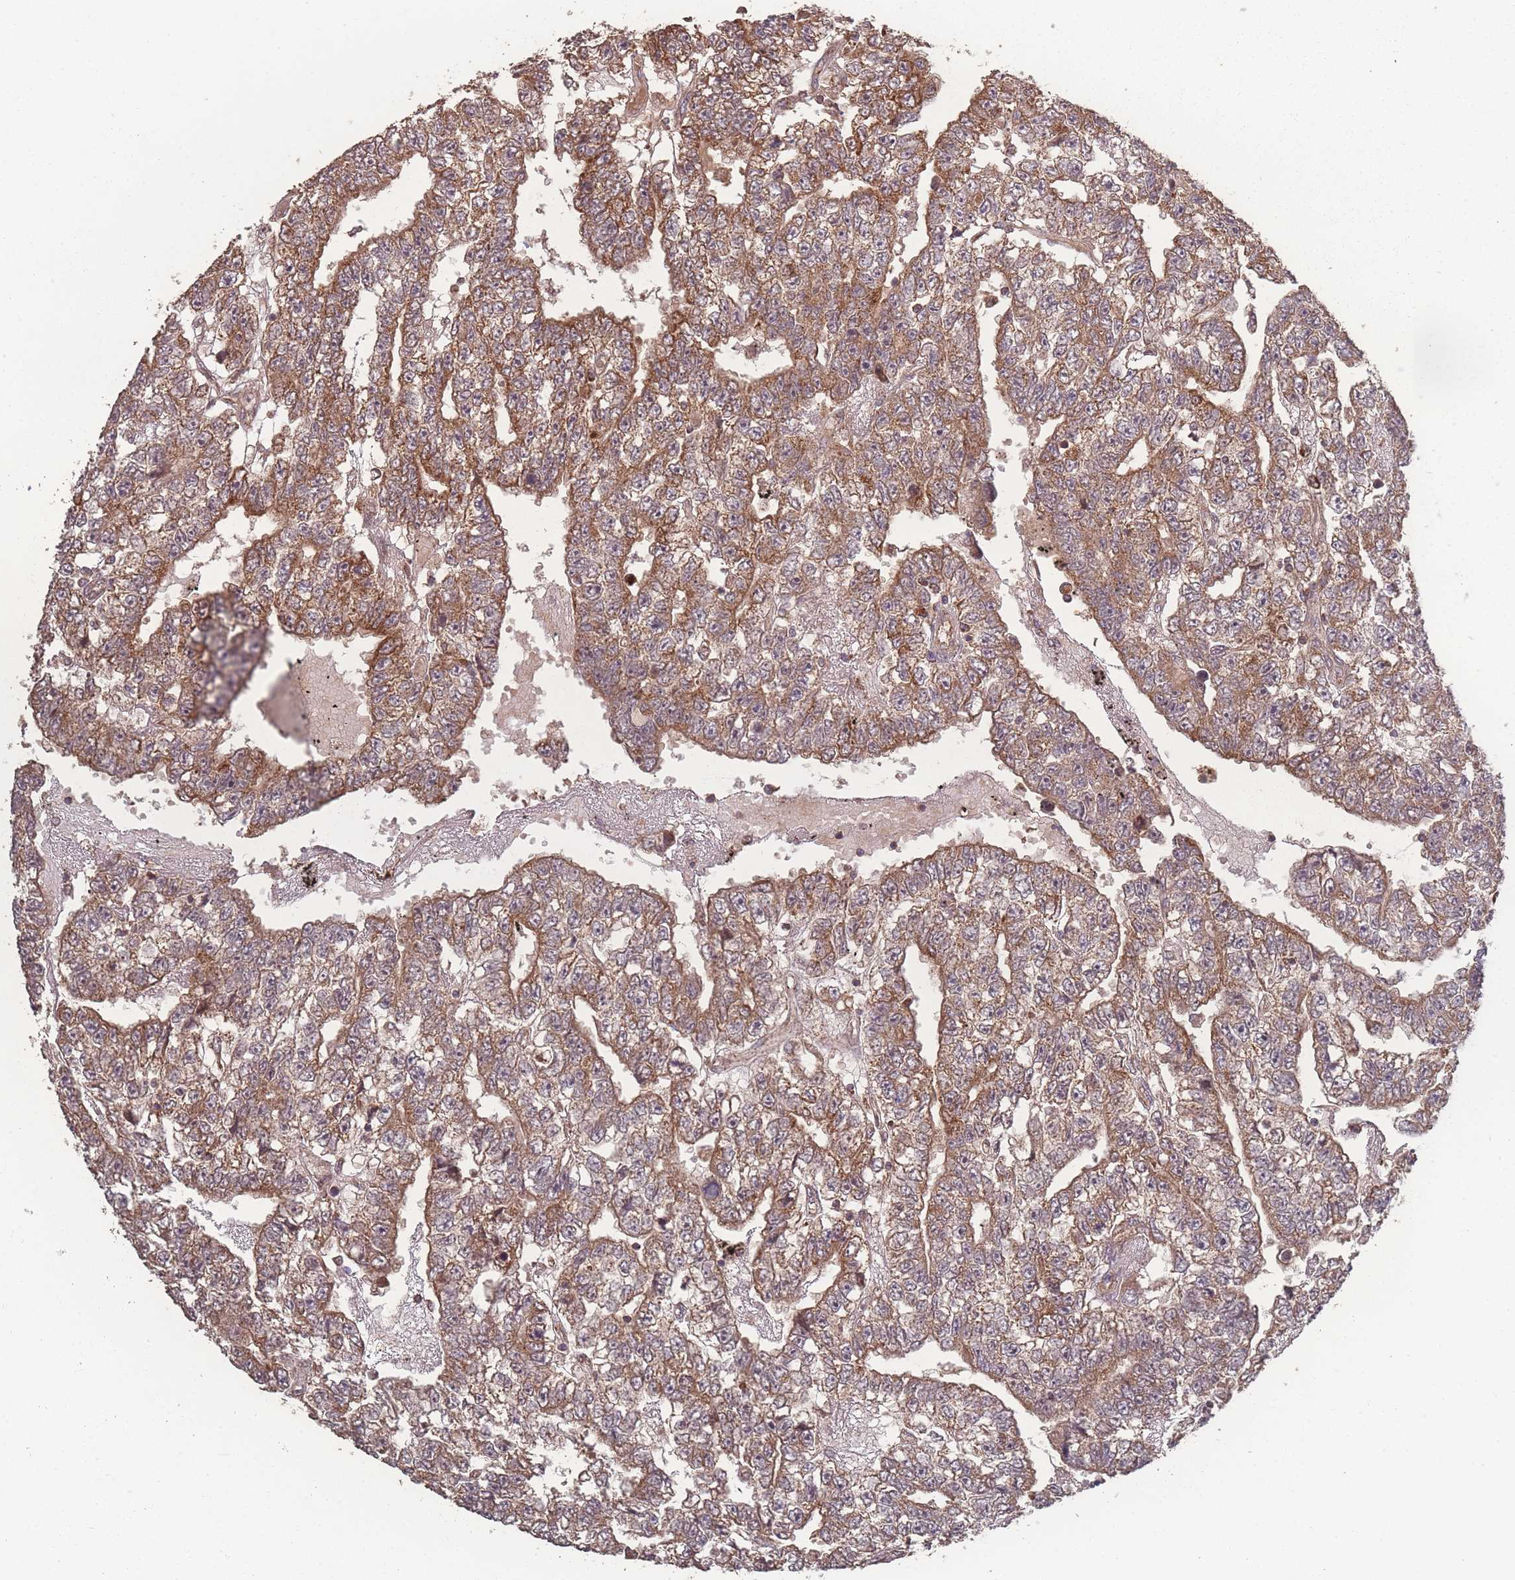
{"staining": {"intensity": "moderate", "quantity": ">75%", "location": "cytoplasmic/membranous"}, "tissue": "testis cancer", "cell_type": "Tumor cells", "image_type": "cancer", "snomed": [{"axis": "morphology", "description": "Carcinoma, Embryonal, NOS"}, {"axis": "topography", "description": "Testis"}], "caption": "This micrograph shows IHC staining of testis cancer (embryonal carcinoma), with medium moderate cytoplasmic/membranous staining in approximately >75% of tumor cells.", "gene": "LYRM7", "patient": {"sex": "male", "age": 25}}